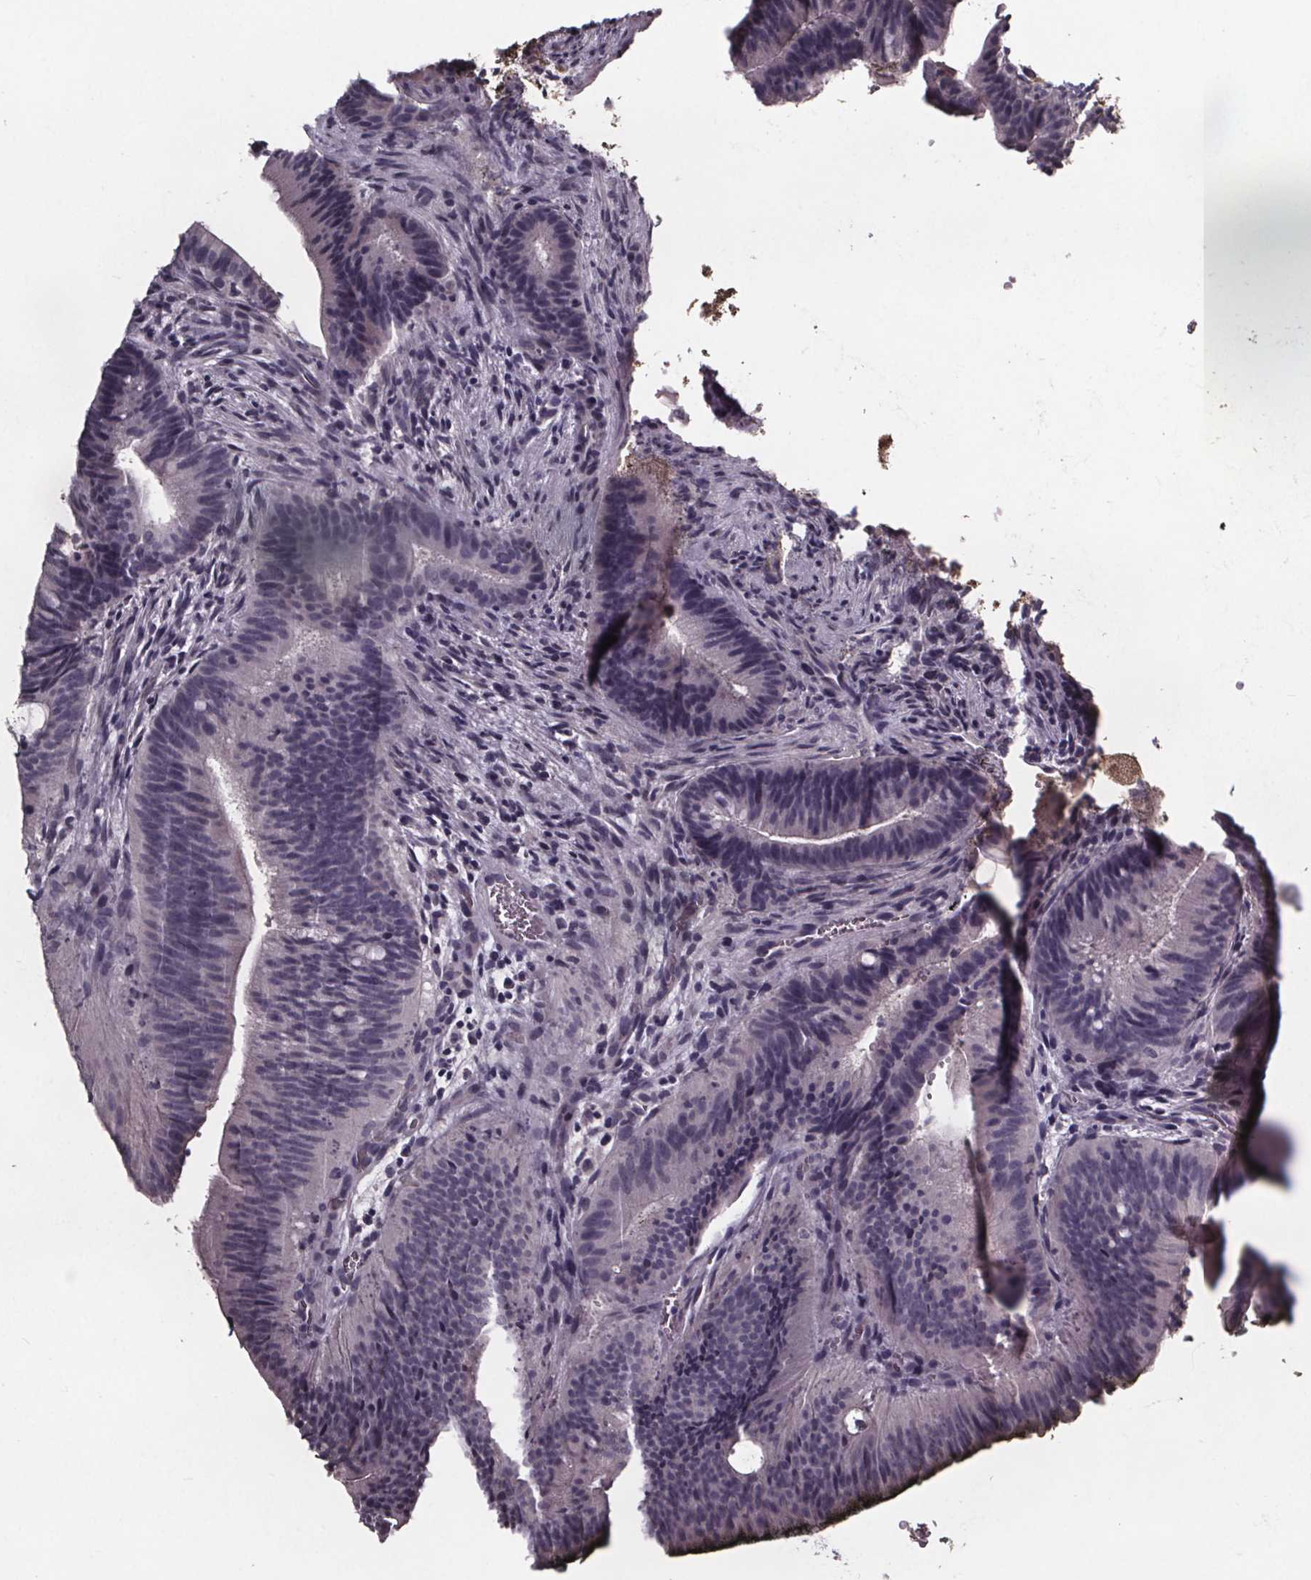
{"staining": {"intensity": "negative", "quantity": "none", "location": "none"}, "tissue": "colorectal cancer", "cell_type": "Tumor cells", "image_type": "cancer", "snomed": [{"axis": "morphology", "description": "Adenocarcinoma, NOS"}, {"axis": "topography", "description": "Colon"}], "caption": "IHC image of adenocarcinoma (colorectal) stained for a protein (brown), which shows no expression in tumor cells. (DAB (3,3'-diaminobenzidine) immunohistochemistry (IHC) visualized using brightfield microscopy, high magnification).", "gene": "AR", "patient": {"sex": "female", "age": 43}}